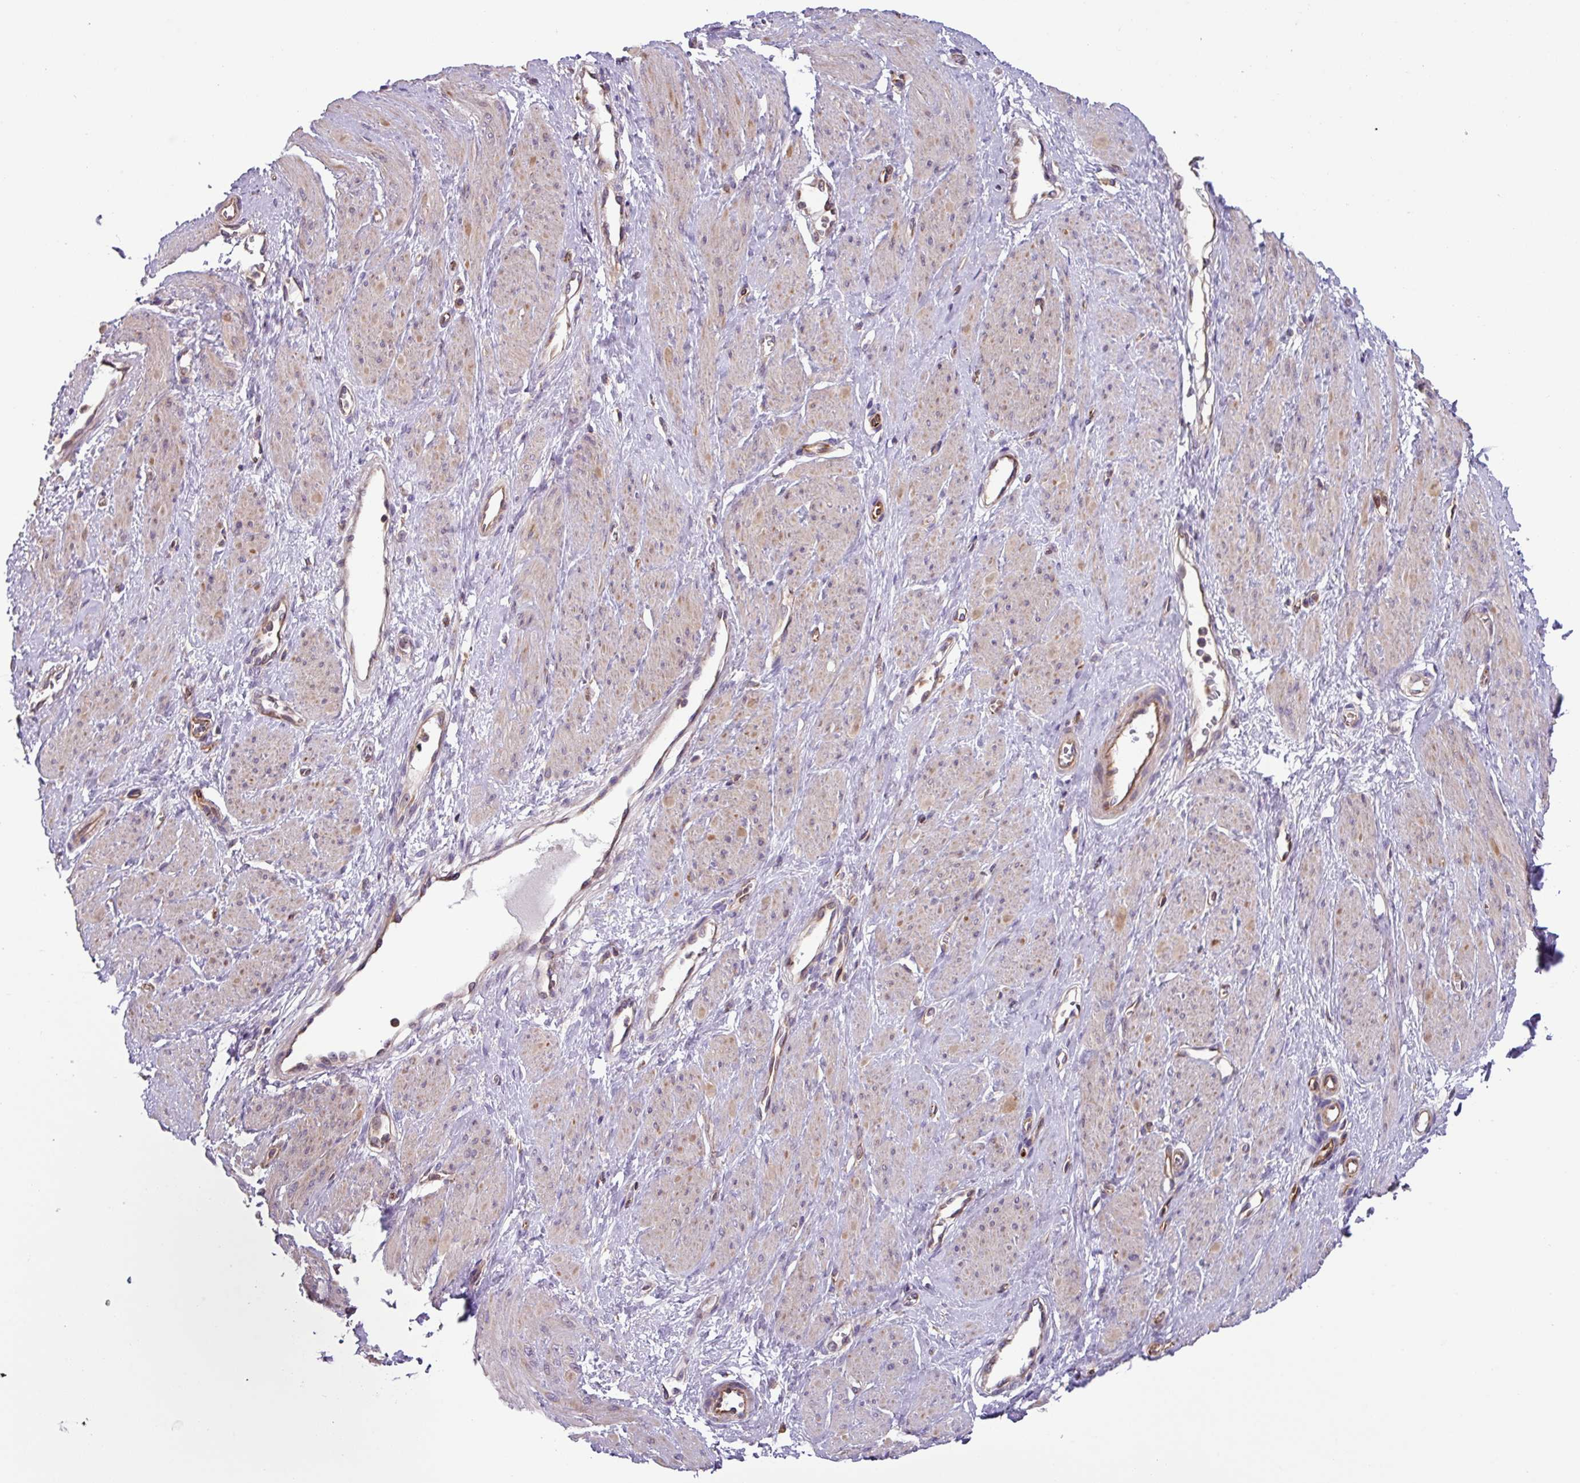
{"staining": {"intensity": "weak", "quantity": ">75%", "location": "cytoplasmic/membranous"}, "tissue": "smooth muscle", "cell_type": "Smooth muscle cells", "image_type": "normal", "snomed": [{"axis": "morphology", "description": "Normal tissue, NOS"}, {"axis": "topography", "description": "Smooth muscle"}, {"axis": "topography", "description": "Uterus"}], "caption": "Immunohistochemistry (DAB (3,3'-diaminobenzidine)) staining of normal smooth muscle demonstrates weak cytoplasmic/membranous protein expression in approximately >75% of smooth muscle cells. Nuclei are stained in blue.", "gene": "PLEKHD1", "patient": {"sex": "female", "age": 39}}